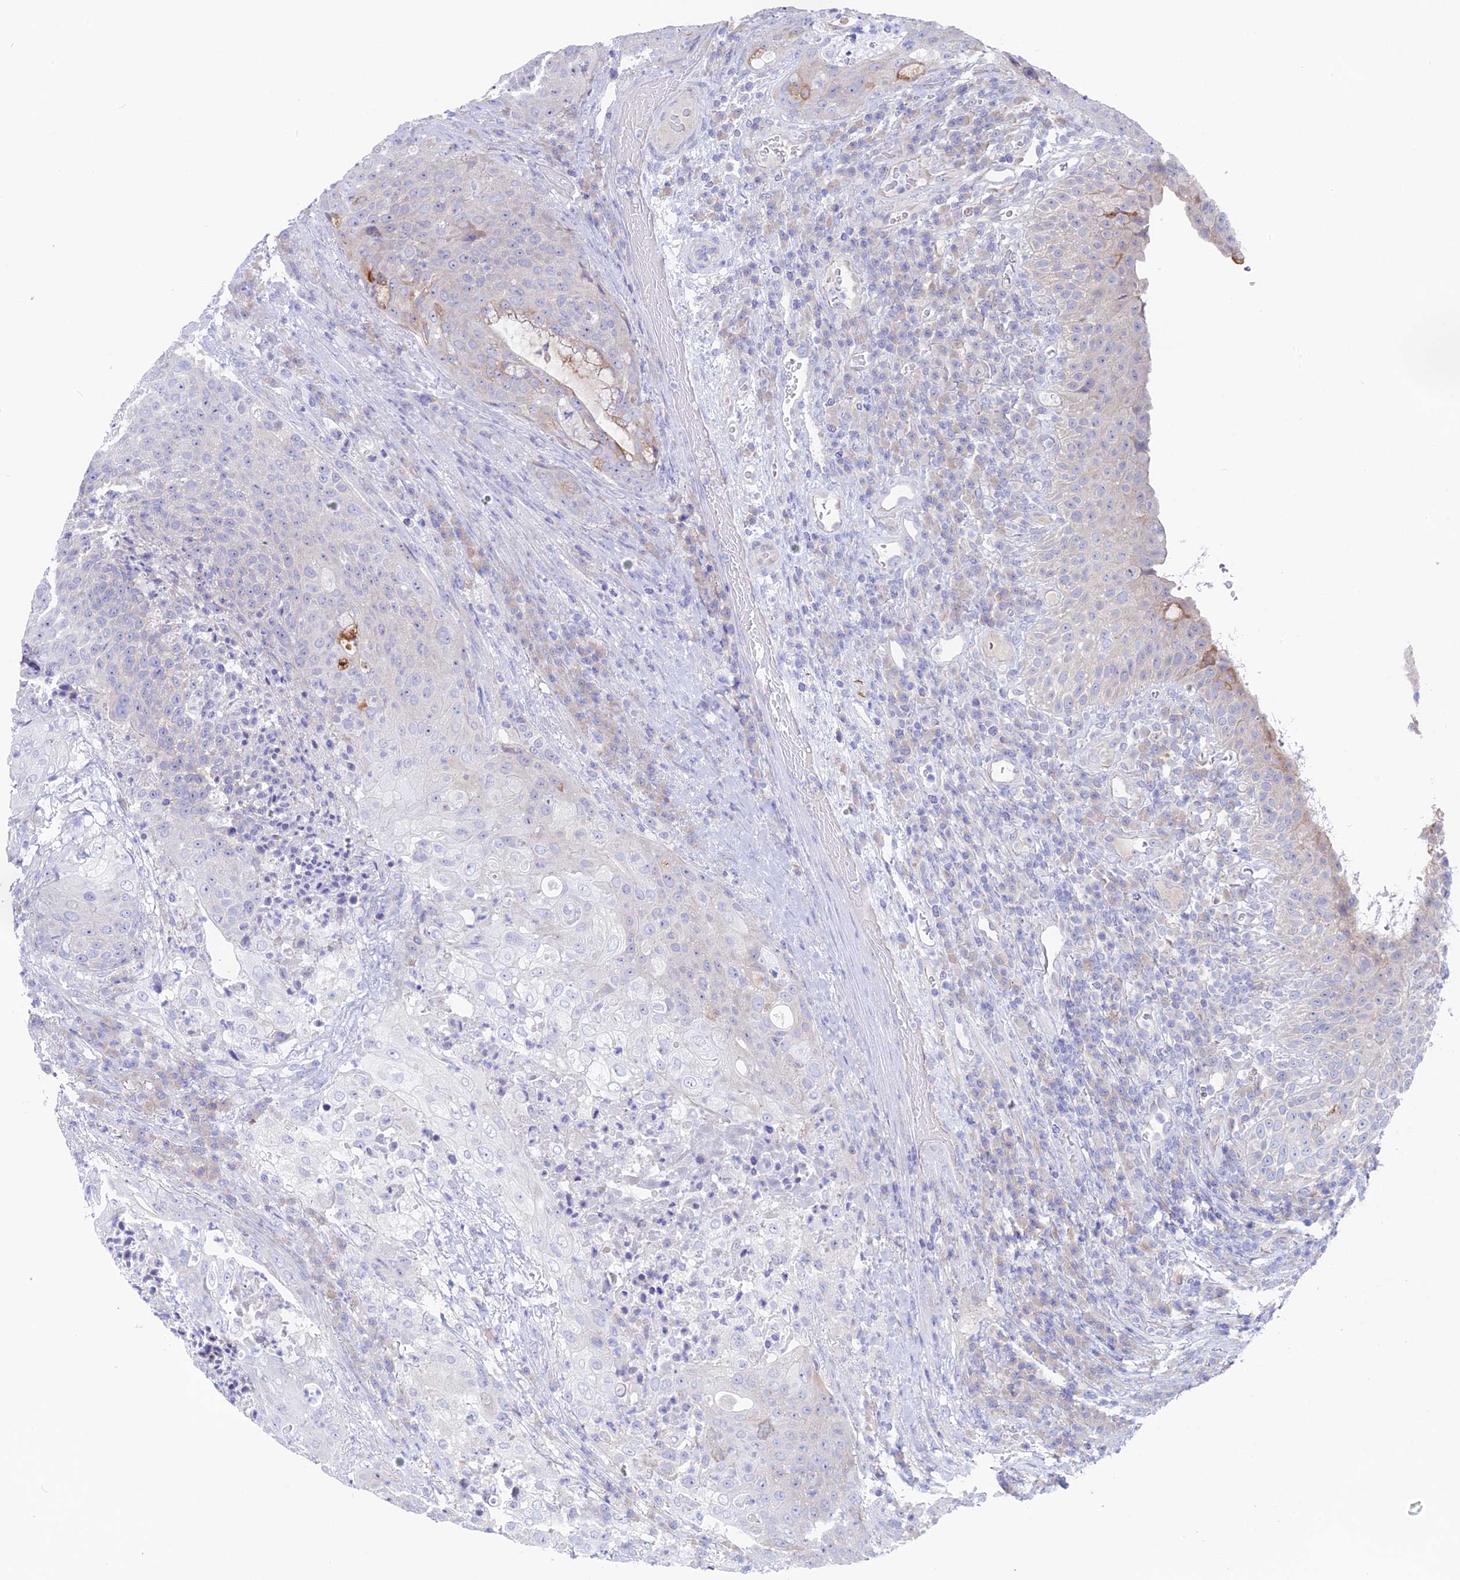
{"staining": {"intensity": "negative", "quantity": "none", "location": "none"}, "tissue": "urothelial cancer", "cell_type": "Tumor cells", "image_type": "cancer", "snomed": [{"axis": "morphology", "description": "Urothelial carcinoma, High grade"}, {"axis": "topography", "description": "Urinary bladder"}], "caption": "A photomicrograph of urothelial carcinoma (high-grade) stained for a protein demonstrates no brown staining in tumor cells. The staining is performed using DAB (3,3'-diaminobenzidine) brown chromogen with nuclei counter-stained in using hematoxylin.", "gene": "TENT4B", "patient": {"sex": "female", "age": 63}}